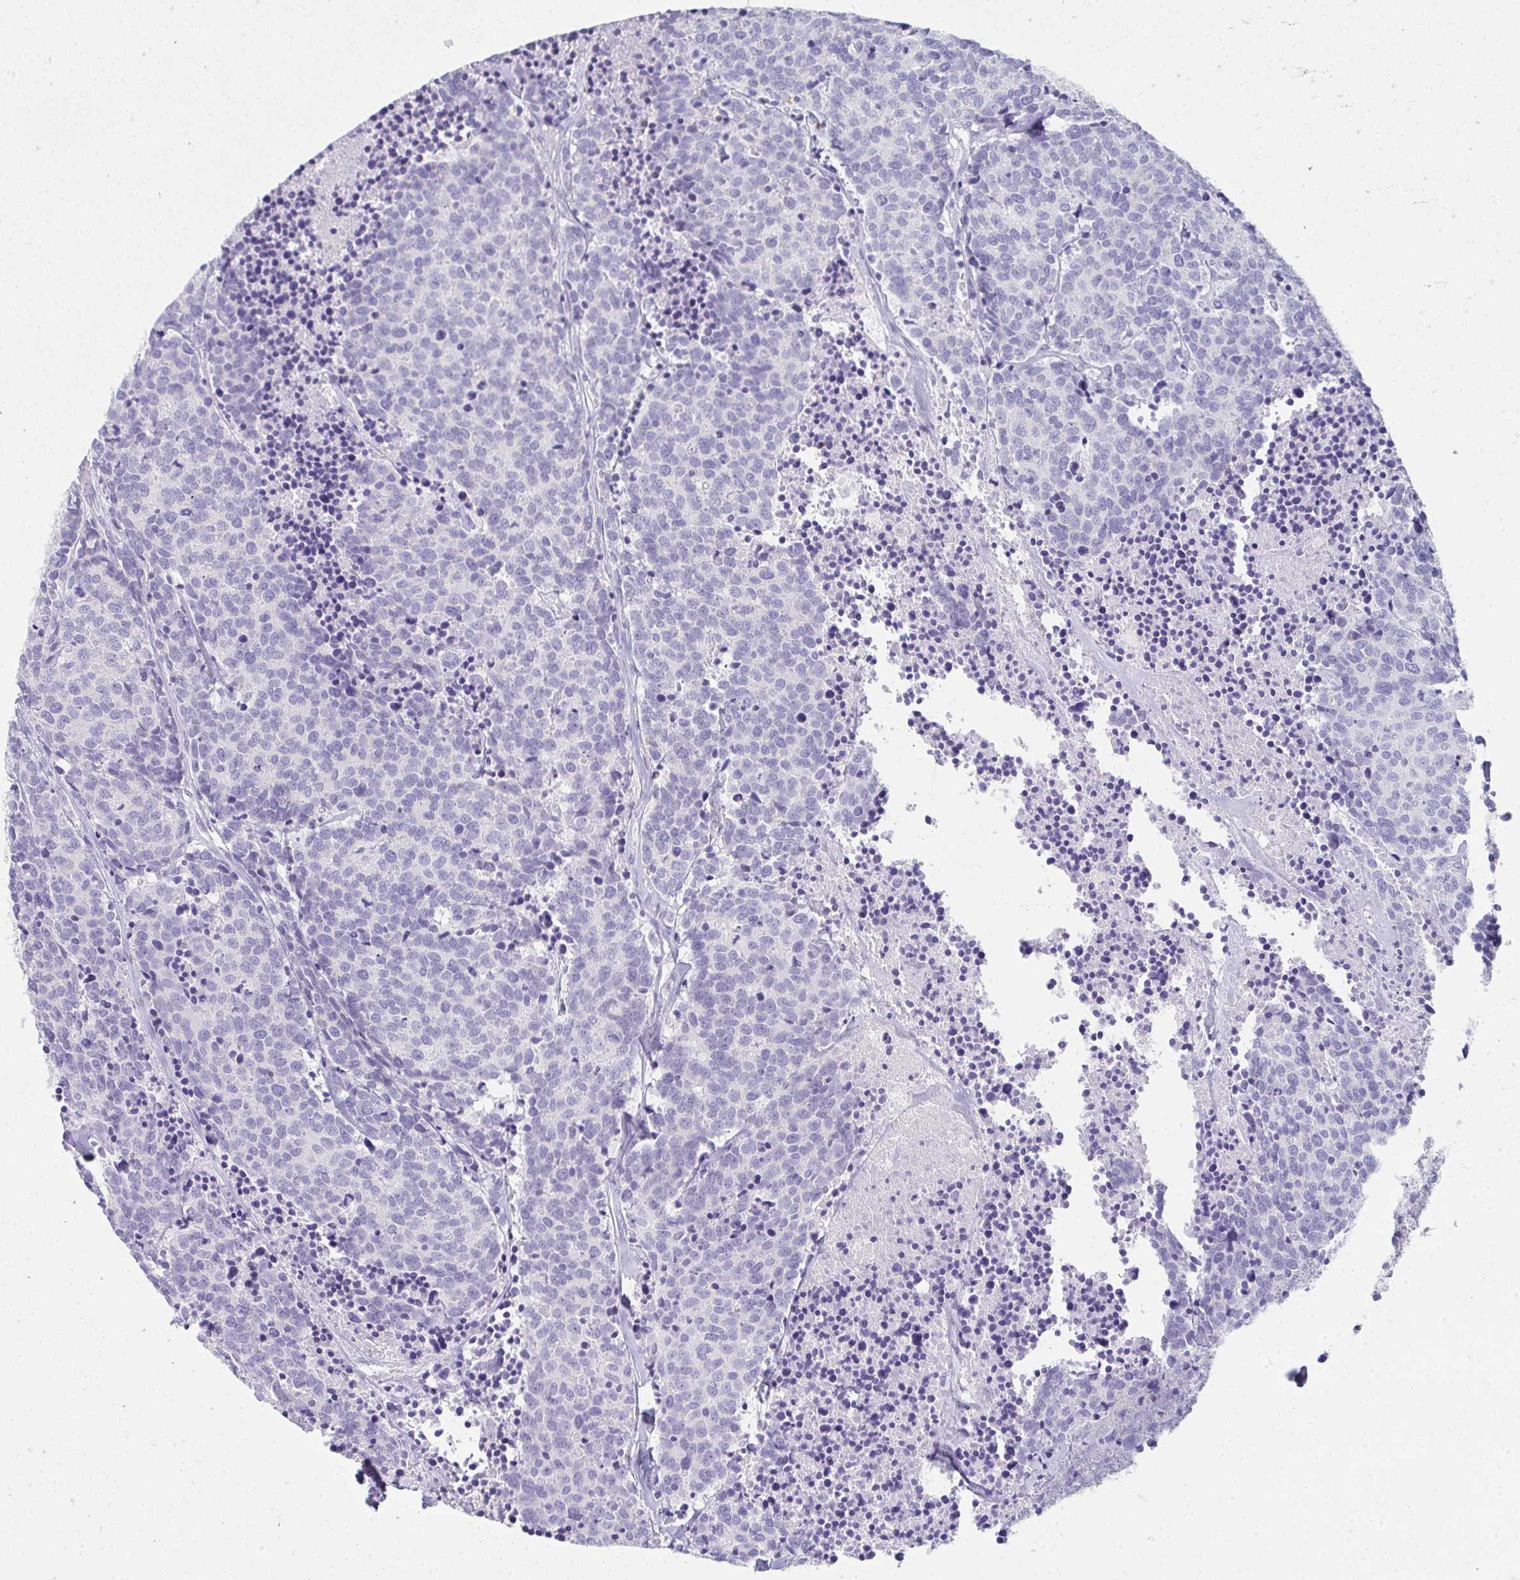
{"staining": {"intensity": "negative", "quantity": "none", "location": "none"}, "tissue": "carcinoid", "cell_type": "Tumor cells", "image_type": "cancer", "snomed": [{"axis": "morphology", "description": "Carcinoid, malignant, NOS"}, {"axis": "topography", "description": "Skin"}], "caption": "Human carcinoid stained for a protein using immunohistochemistry (IHC) exhibits no expression in tumor cells.", "gene": "RLF", "patient": {"sex": "female", "age": 79}}